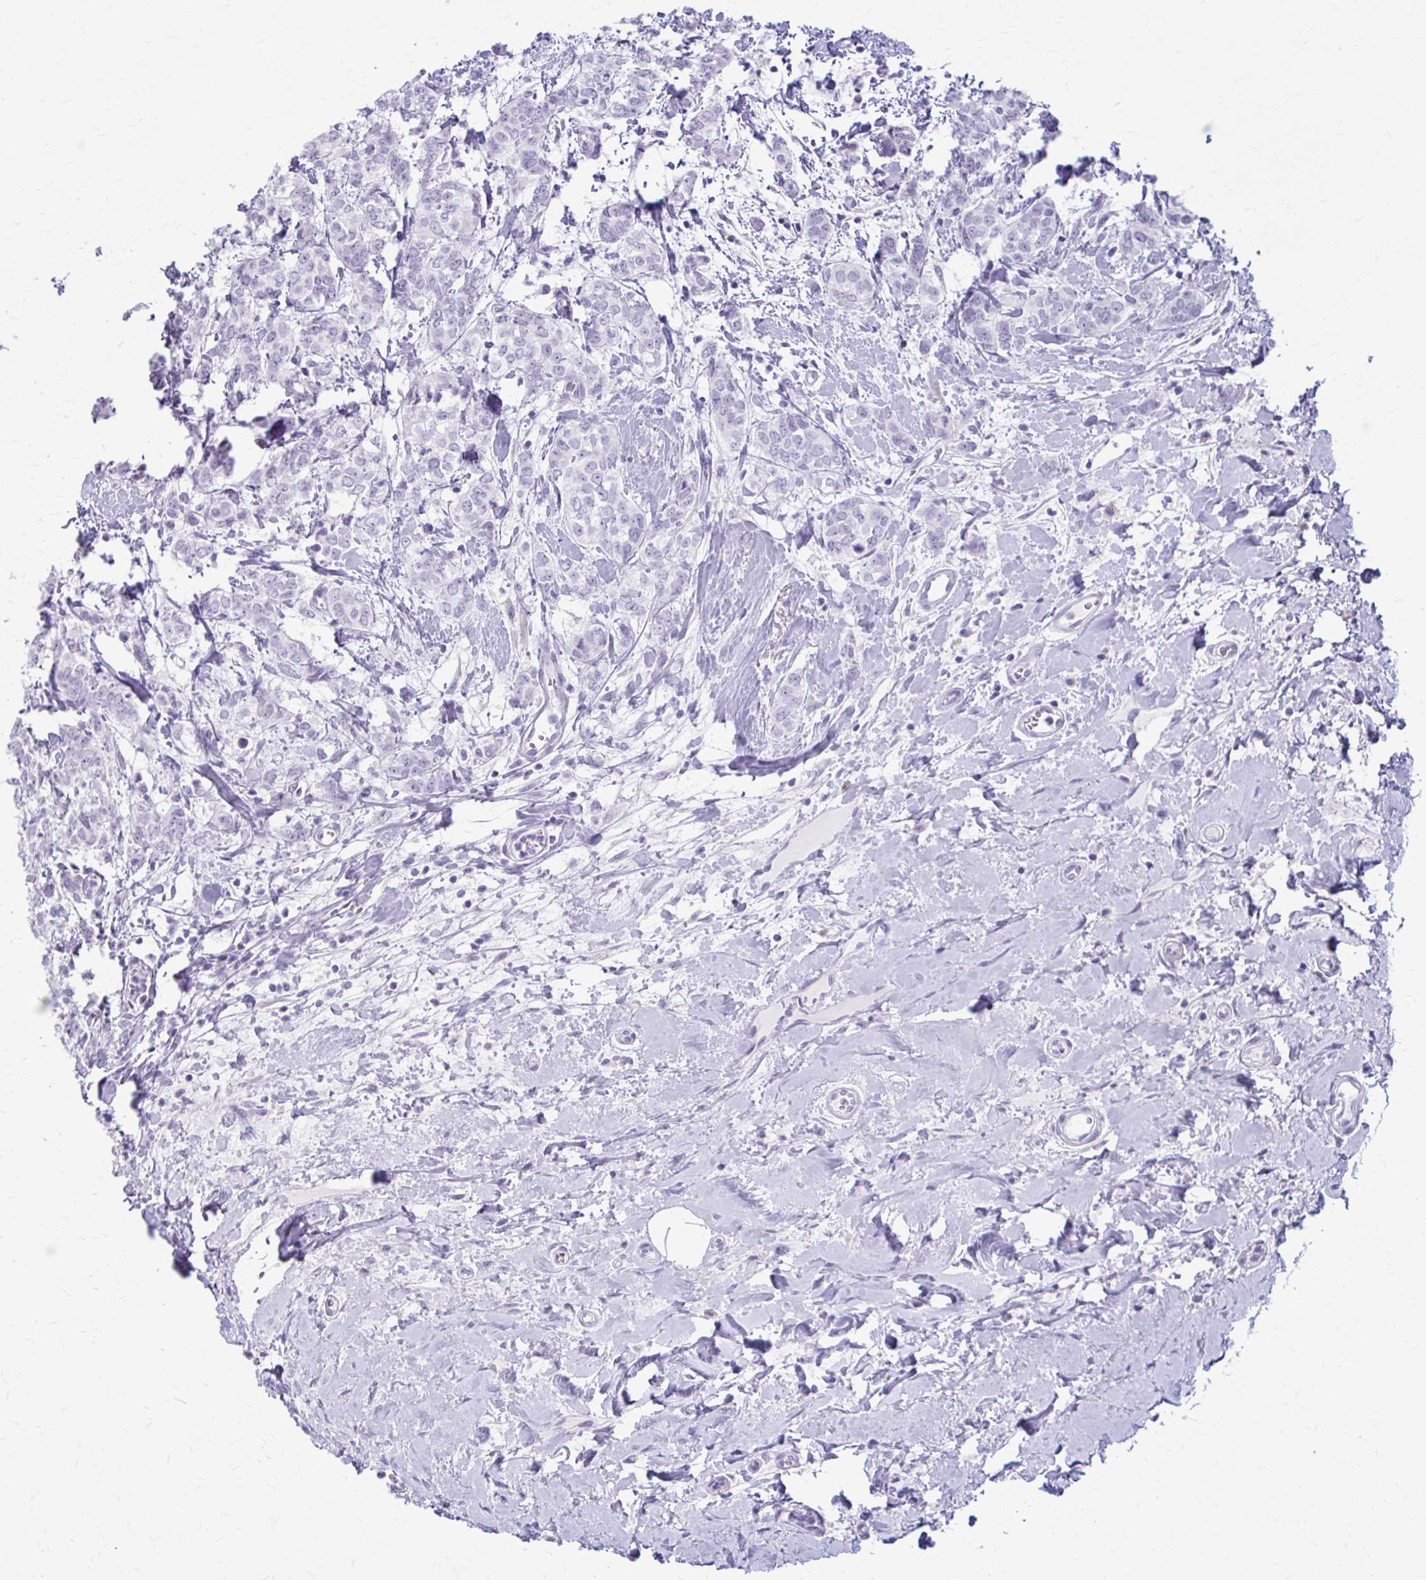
{"staining": {"intensity": "negative", "quantity": "none", "location": "none"}, "tissue": "breast cancer", "cell_type": "Tumor cells", "image_type": "cancer", "snomed": [{"axis": "morphology", "description": "Duct carcinoma"}, {"axis": "topography", "description": "Breast"}], "caption": "The immunohistochemistry micrograph has no significant expression in tumor cells of breast invasive ductal carcinoma tissue. The staining was performed using DAB (3,3'-diaminobenzidine) to visualize the protein expression in brown, while the nuclei were stained in blue with hematoxylin (Magnification: 20x).", "gene": "LDLRAP1", "patient": {"sex": "female", "age": 61}}